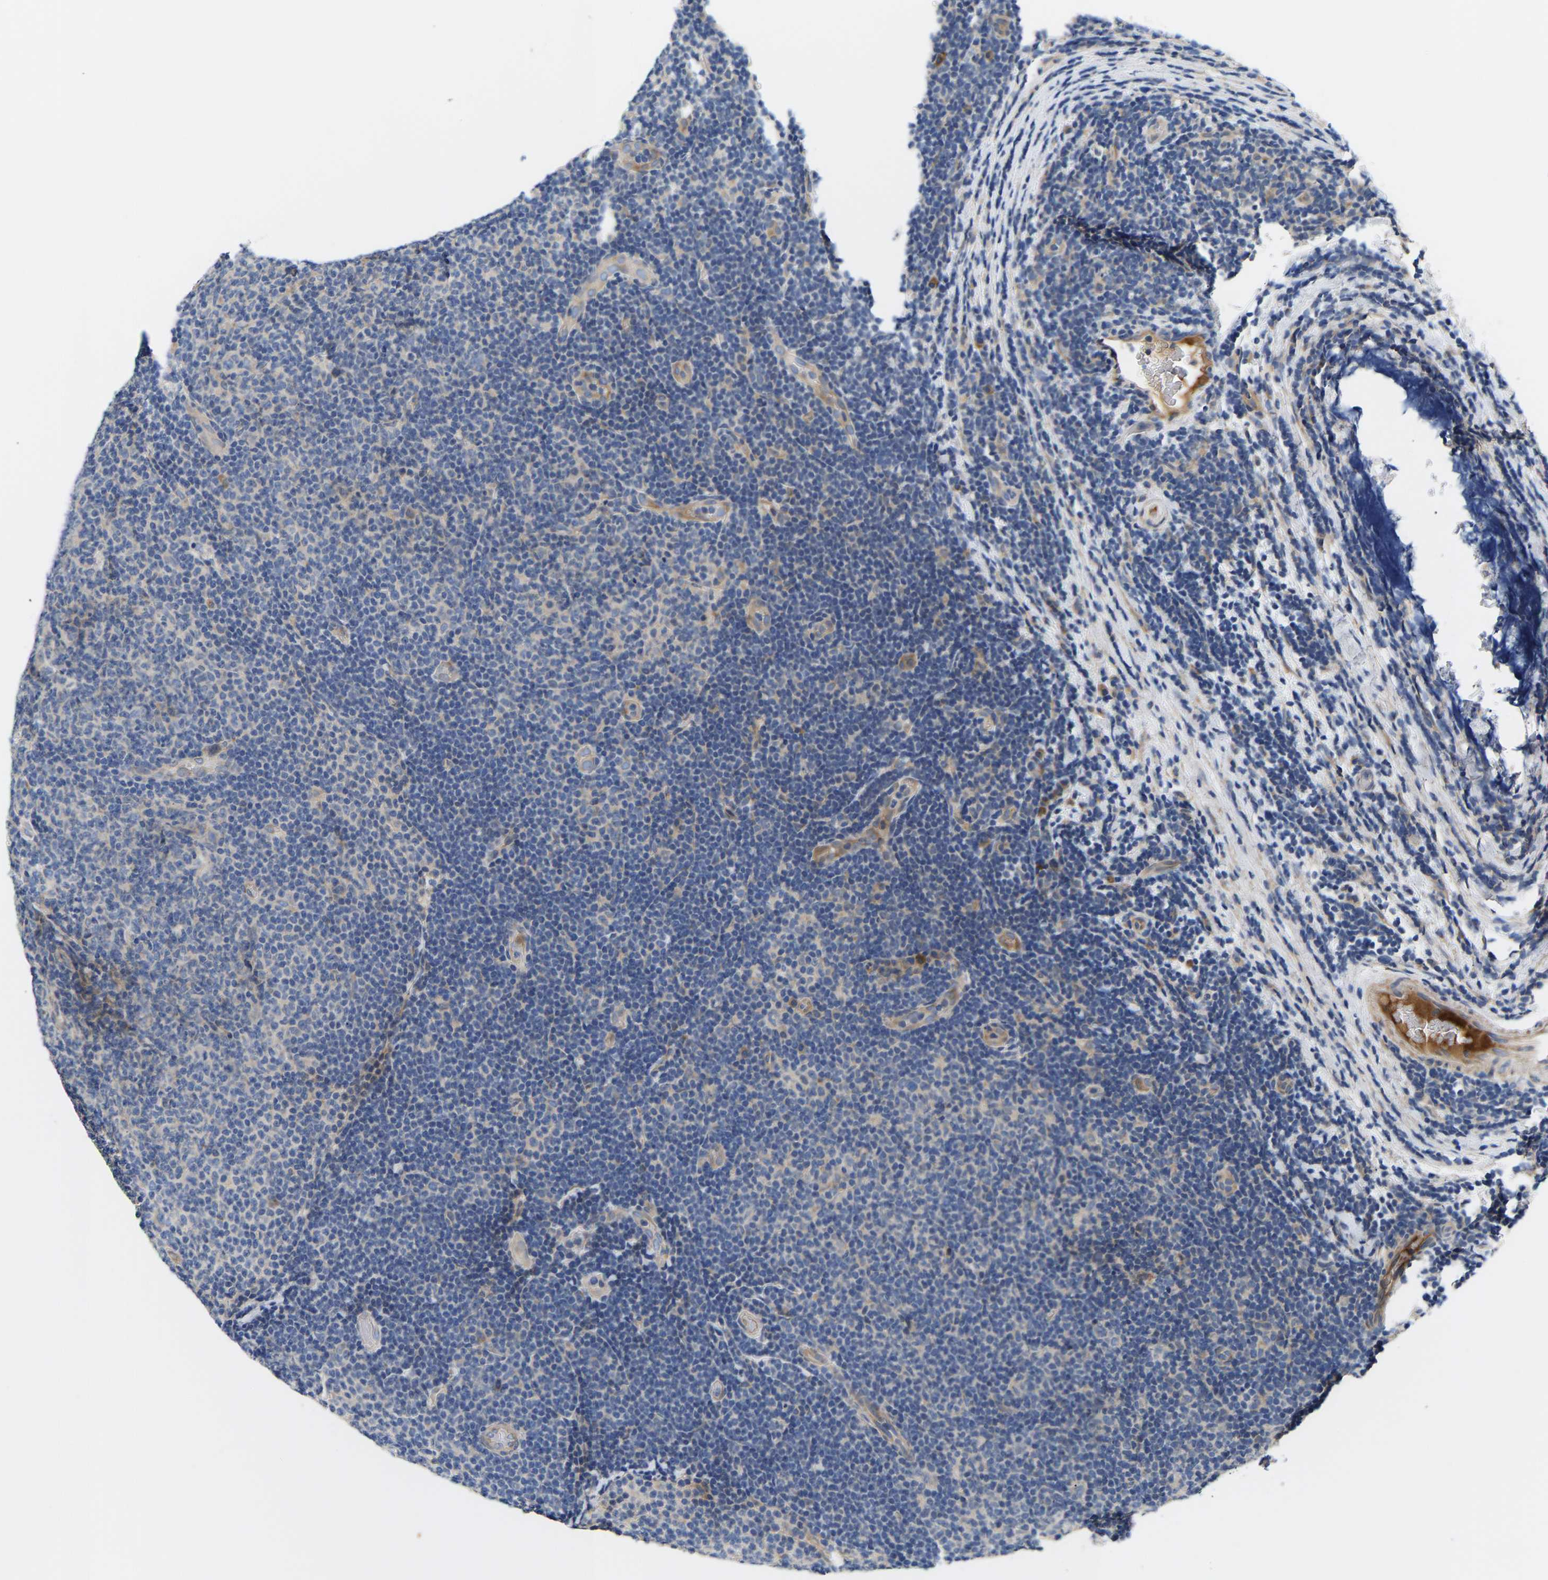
{"staining": {"intensity": "negative", "quantity": "none", "location": "none"}, "tissue": "lymphoma", "cell_type": "Tumor cells", "image_type": "cancer", "snomed": [{"axis": "morphology", "description": "Malignant lymphoma, non-Hodgkin's type, Low grade"}, {"axis": "topography", "description": "Lymph node"}], "caption": "Immunohistochemical staining of low-grade malignant lymphoma, non-Hodgkin's type reveals no significant positivity in tumor cells. The staining is performed using DAB brown chromogen with nuclei counter-stained in using hematoxylin.", "gene": "AIMP2", "patient": {"sex": "male", "age": 83}}